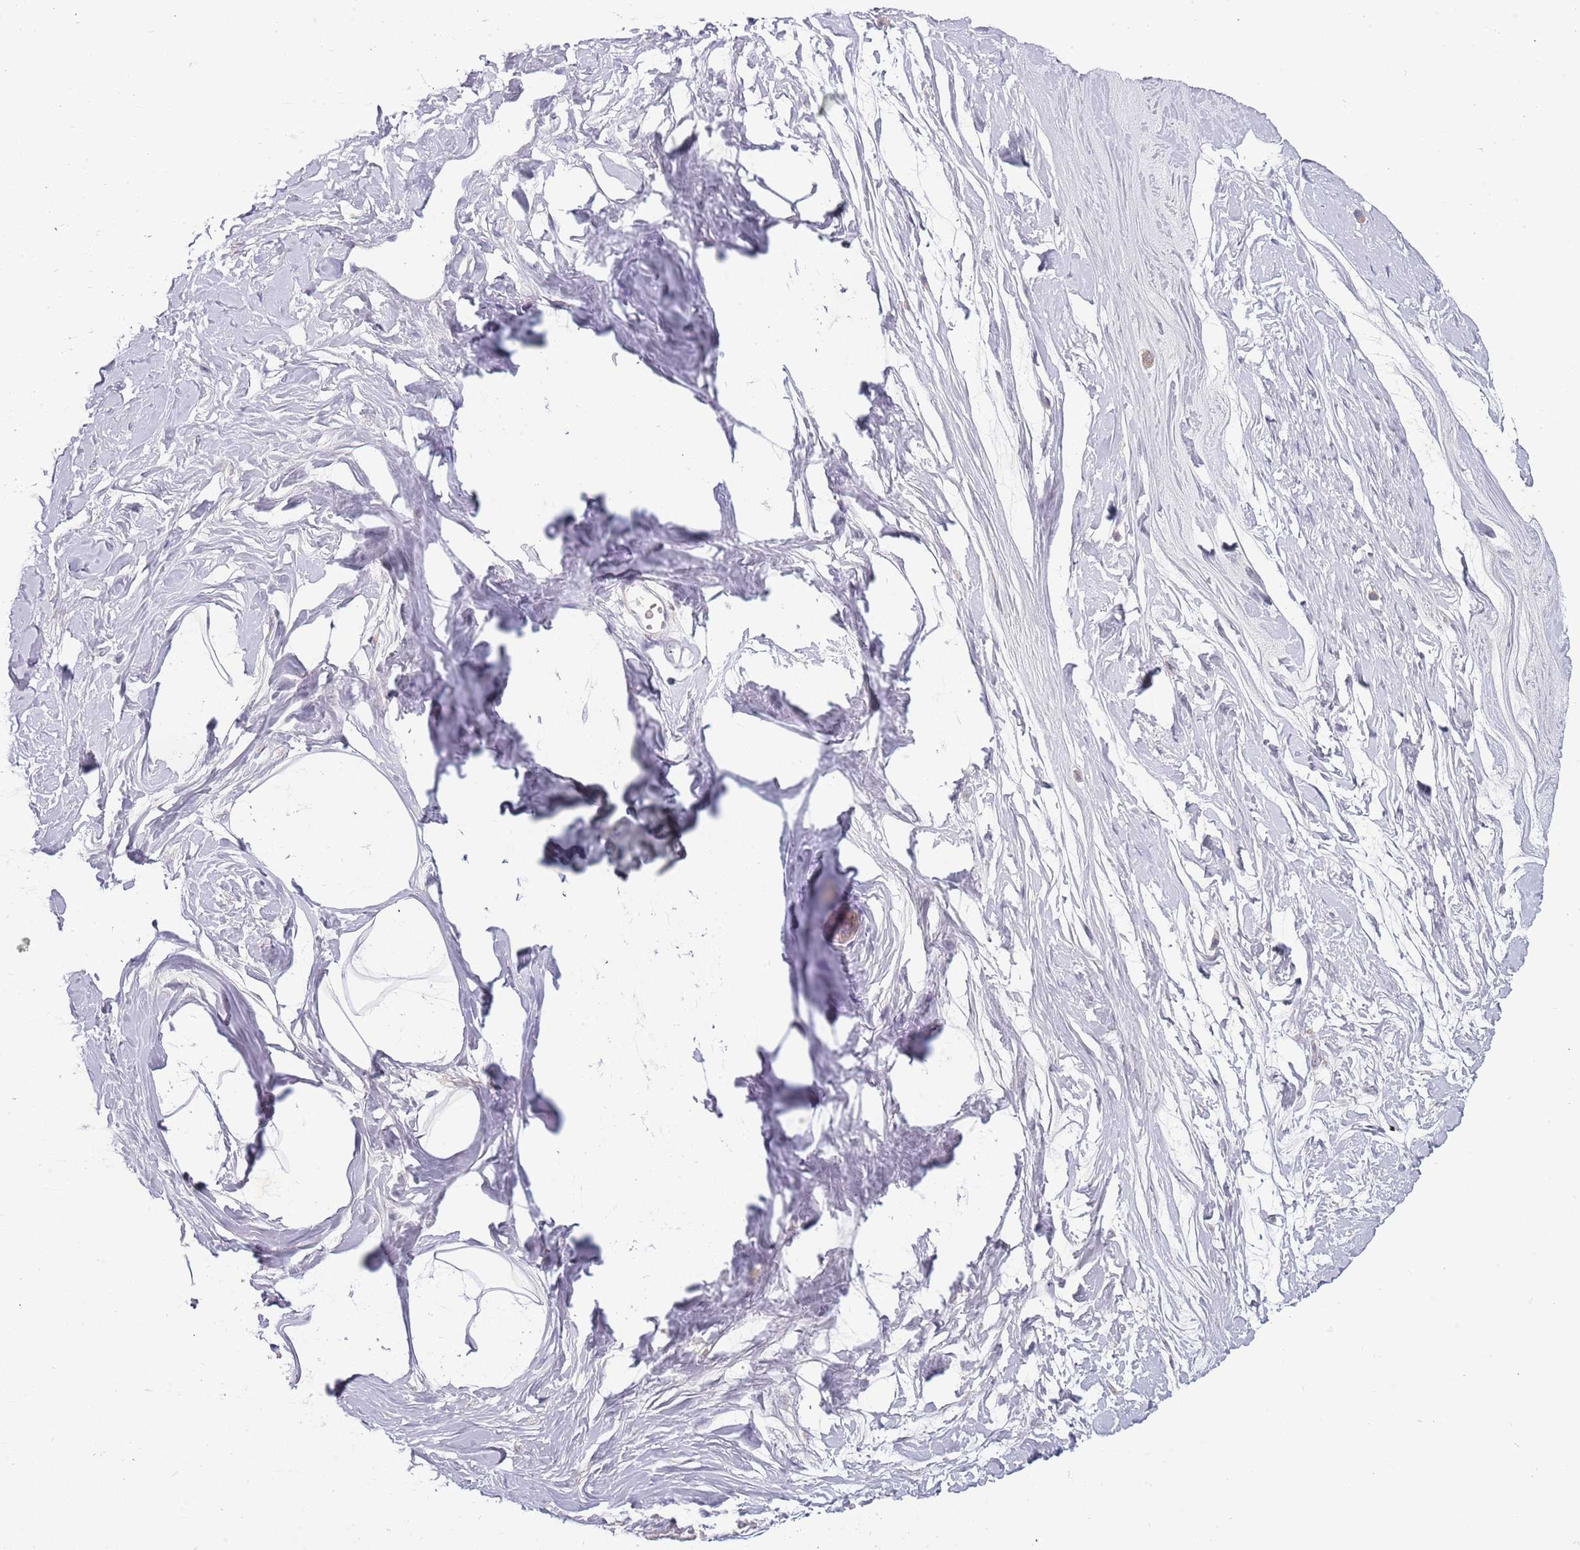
{"staining": {"intensity": "negative", "quantity": "none", "location": "none"}, "tissue": "breast", "cell_type": "Adipocytes", "image_type": "normal", "snomed": [{"axis": "morphology", "description": "Normal tissue, NOS"}, {"axis": "topography", "description": "Breast"}], "caption": "This is an immunohistochemistry micrograph of normal breast. There is no positivity in adipocytes.", "gene": "TNFRSF6B", "patient": {"sex": "female", "age": 45}}